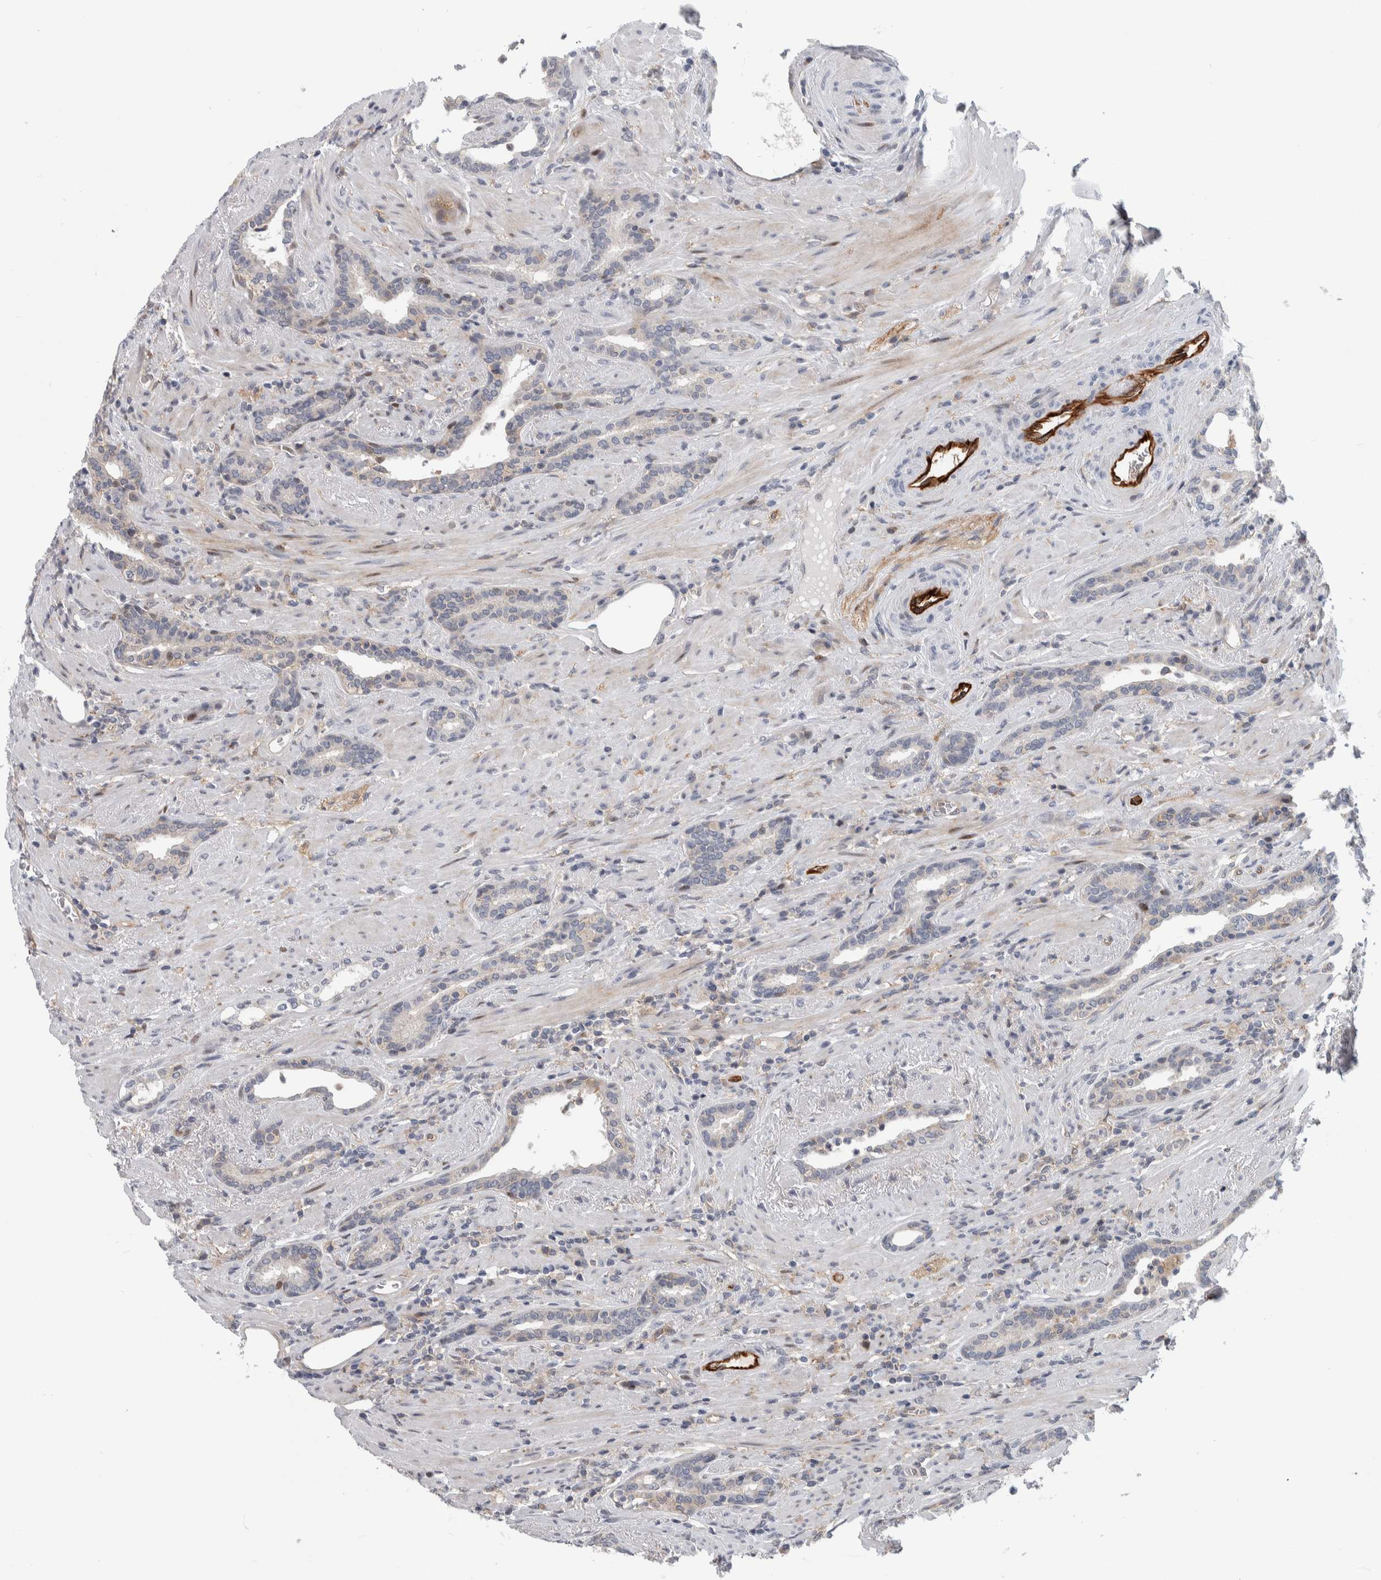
{"staining": {"intensity": "negative", "quantity": "none", "location": "none"}, "tissue": "prostate cancer", "cell_type": "Tumor cells", "image_type": "cancer", "snomed": [{"axis": "morphology", "description": "Adenocarcinoma, High grade"}, {"axis": "topography", "description": "Prostate"}], "caption": "High magnification brightfield microscopy of prostate cancer stained with DAB (3,3'-diaminobenzidine) (brown) and counterstained with hematoxylin (blue): tumor cells show no significant staining.", "gene": "MSL1", "patient": {"sex": "male", "age": 71}}